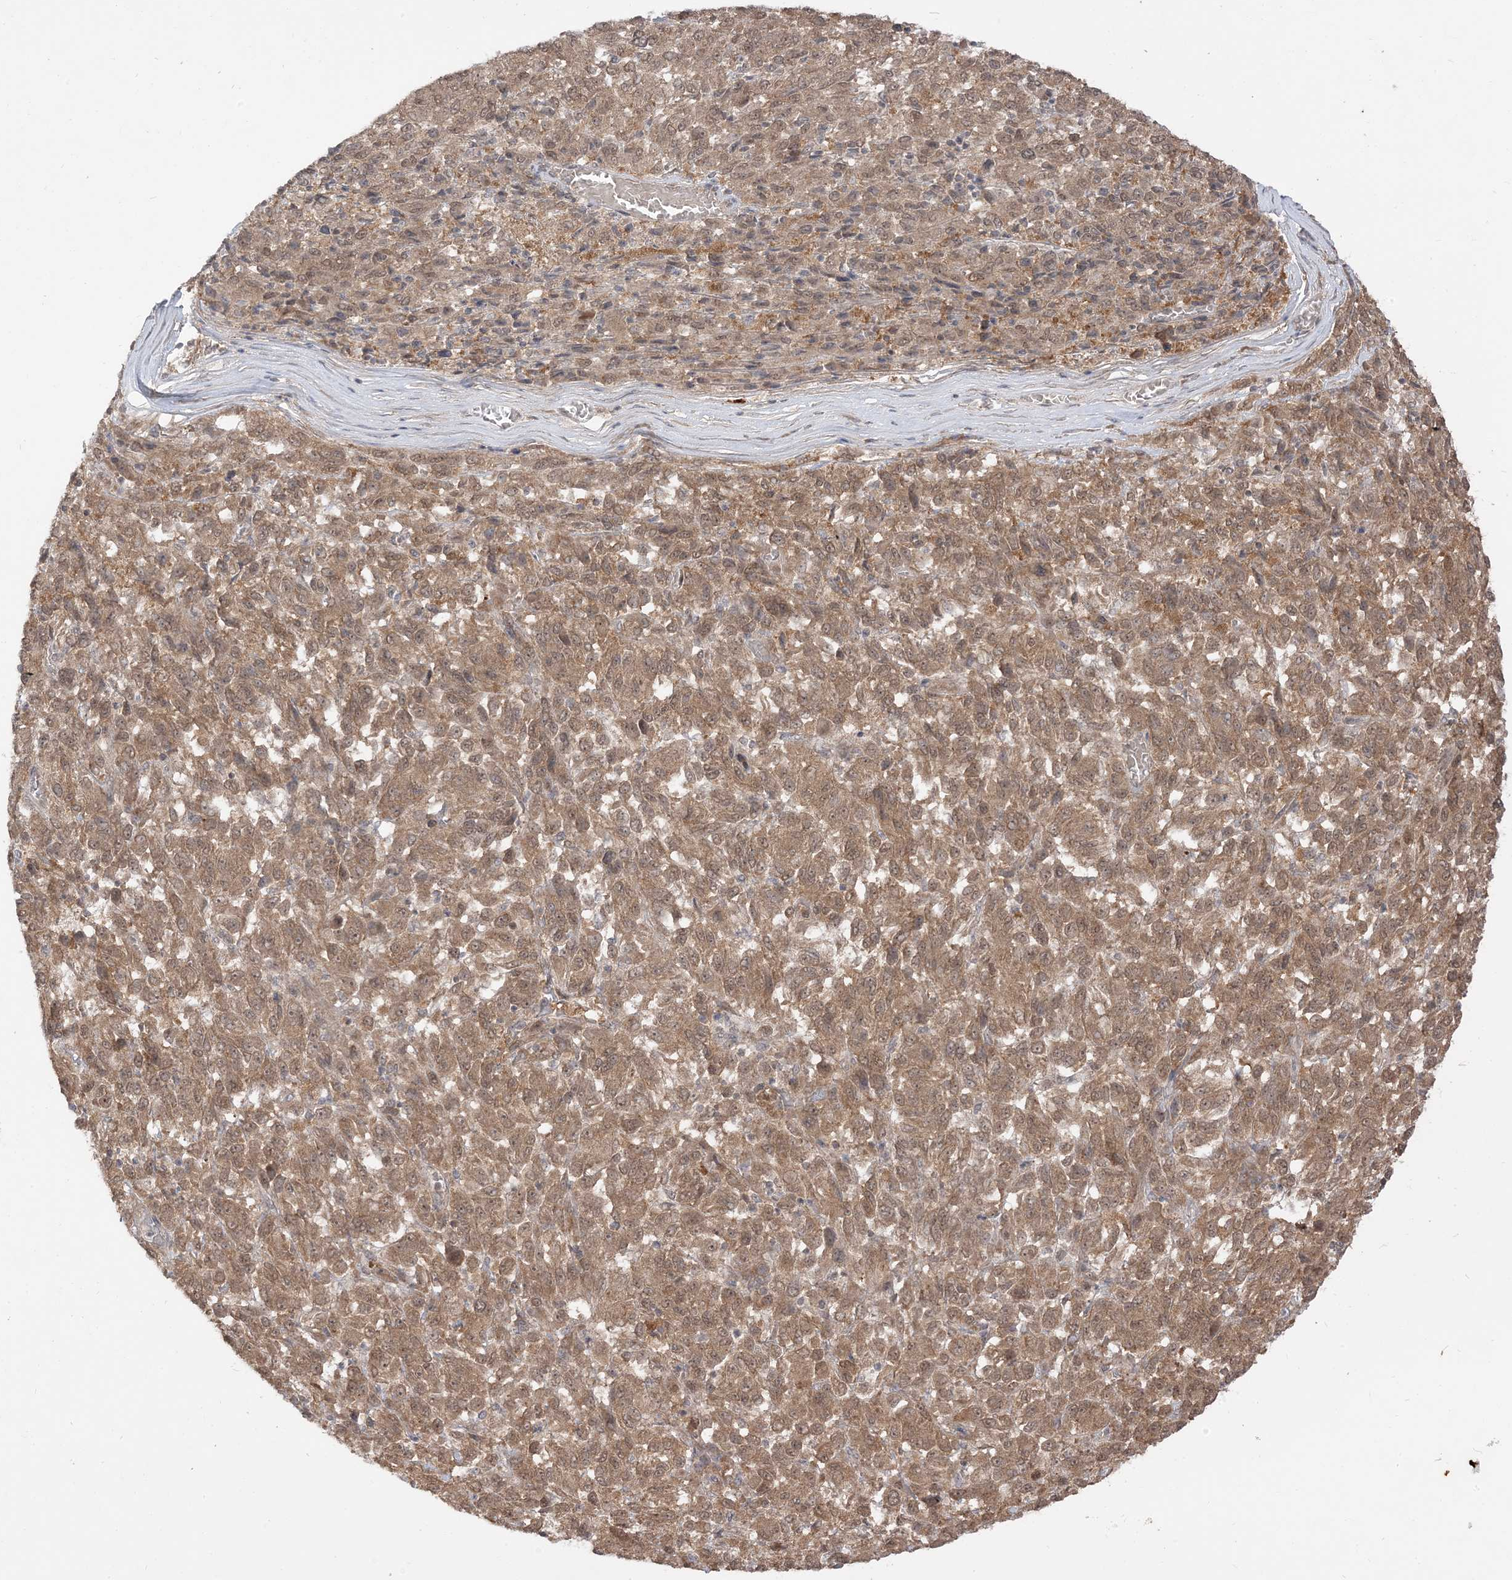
{"staining": {"intensity": "moderate", "quantity": ">75%", "location": "cytoplasmic/membranous,nuclear"}, "tissue": "melanoma", "cell_type": "Tumor cells", "image_type": "cancer", "snomed": [{"axis": "morphology", "description": "Malignant melanoma, Metastatic site"}, {"axis": "topography", "description": "Lung"}], "caption": "The histopathology image displays immunohistochemical staining of malignant melanoma (metastatic site). There is moderate cytoplasmic/membranous and nuclear expression is appreciated in about >75% of tumor cells.", "gene": "TBCC", "patient": {"sex": "male", "age": 64}}